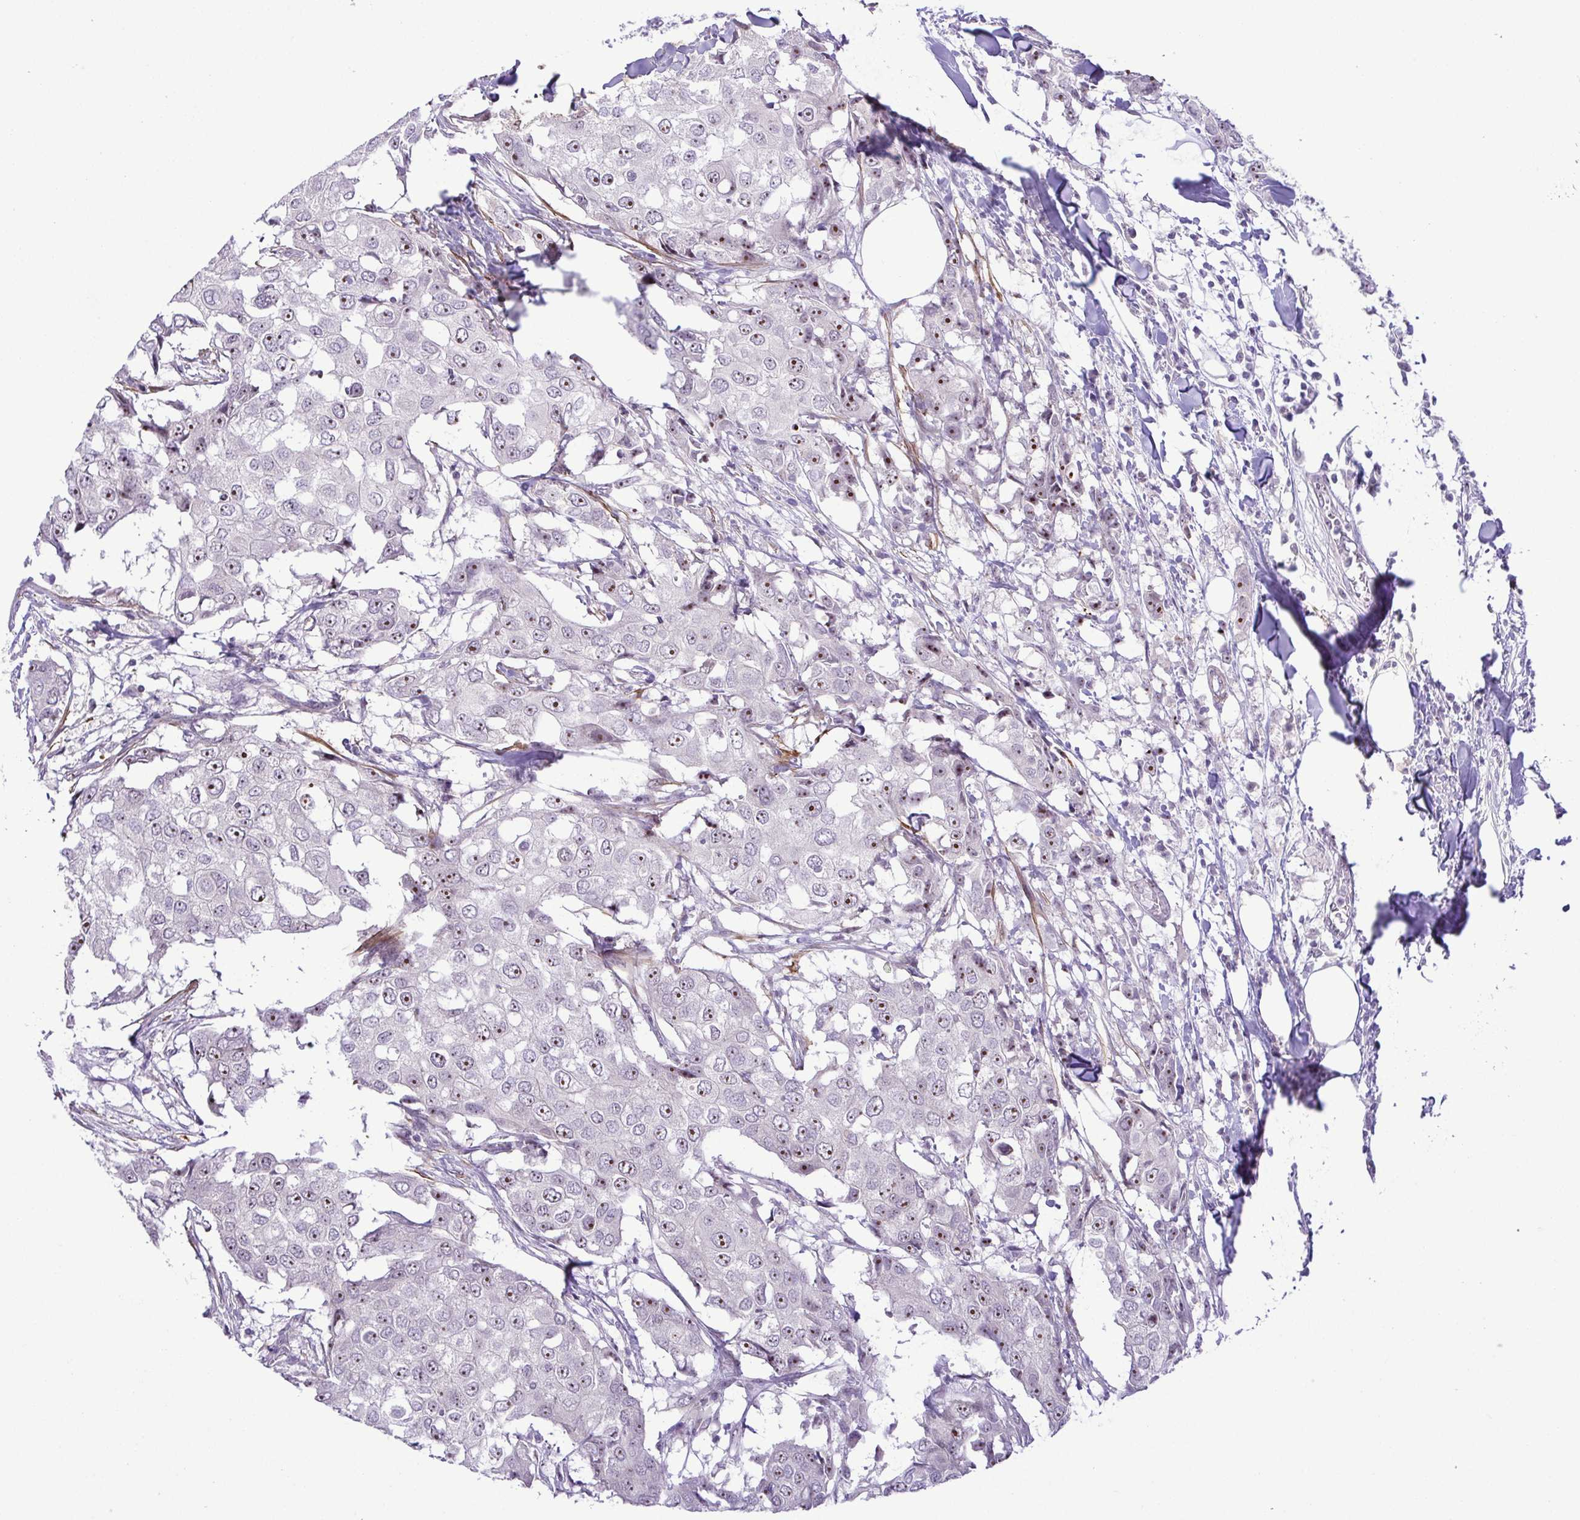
{"staining": {"intensity": "moderate", "quantity": "<25%", "location": "nuclear"}, "tissue": "breast cancer", "cell_type": "Tumor cells", "image_type": "cancer", "snomed": [{"axis": "morphology", "description": "Duct carcinoma"}, {"axis": "topography", "description": "Breast"}], "caption": "Moderate nuclear protein positivity is present in about <25% of tumor cells in breast cancer (infiltrating ductal carcinoma).", "gene": "RSL24D1", "patient": {"sex": "female", "age": 27}}